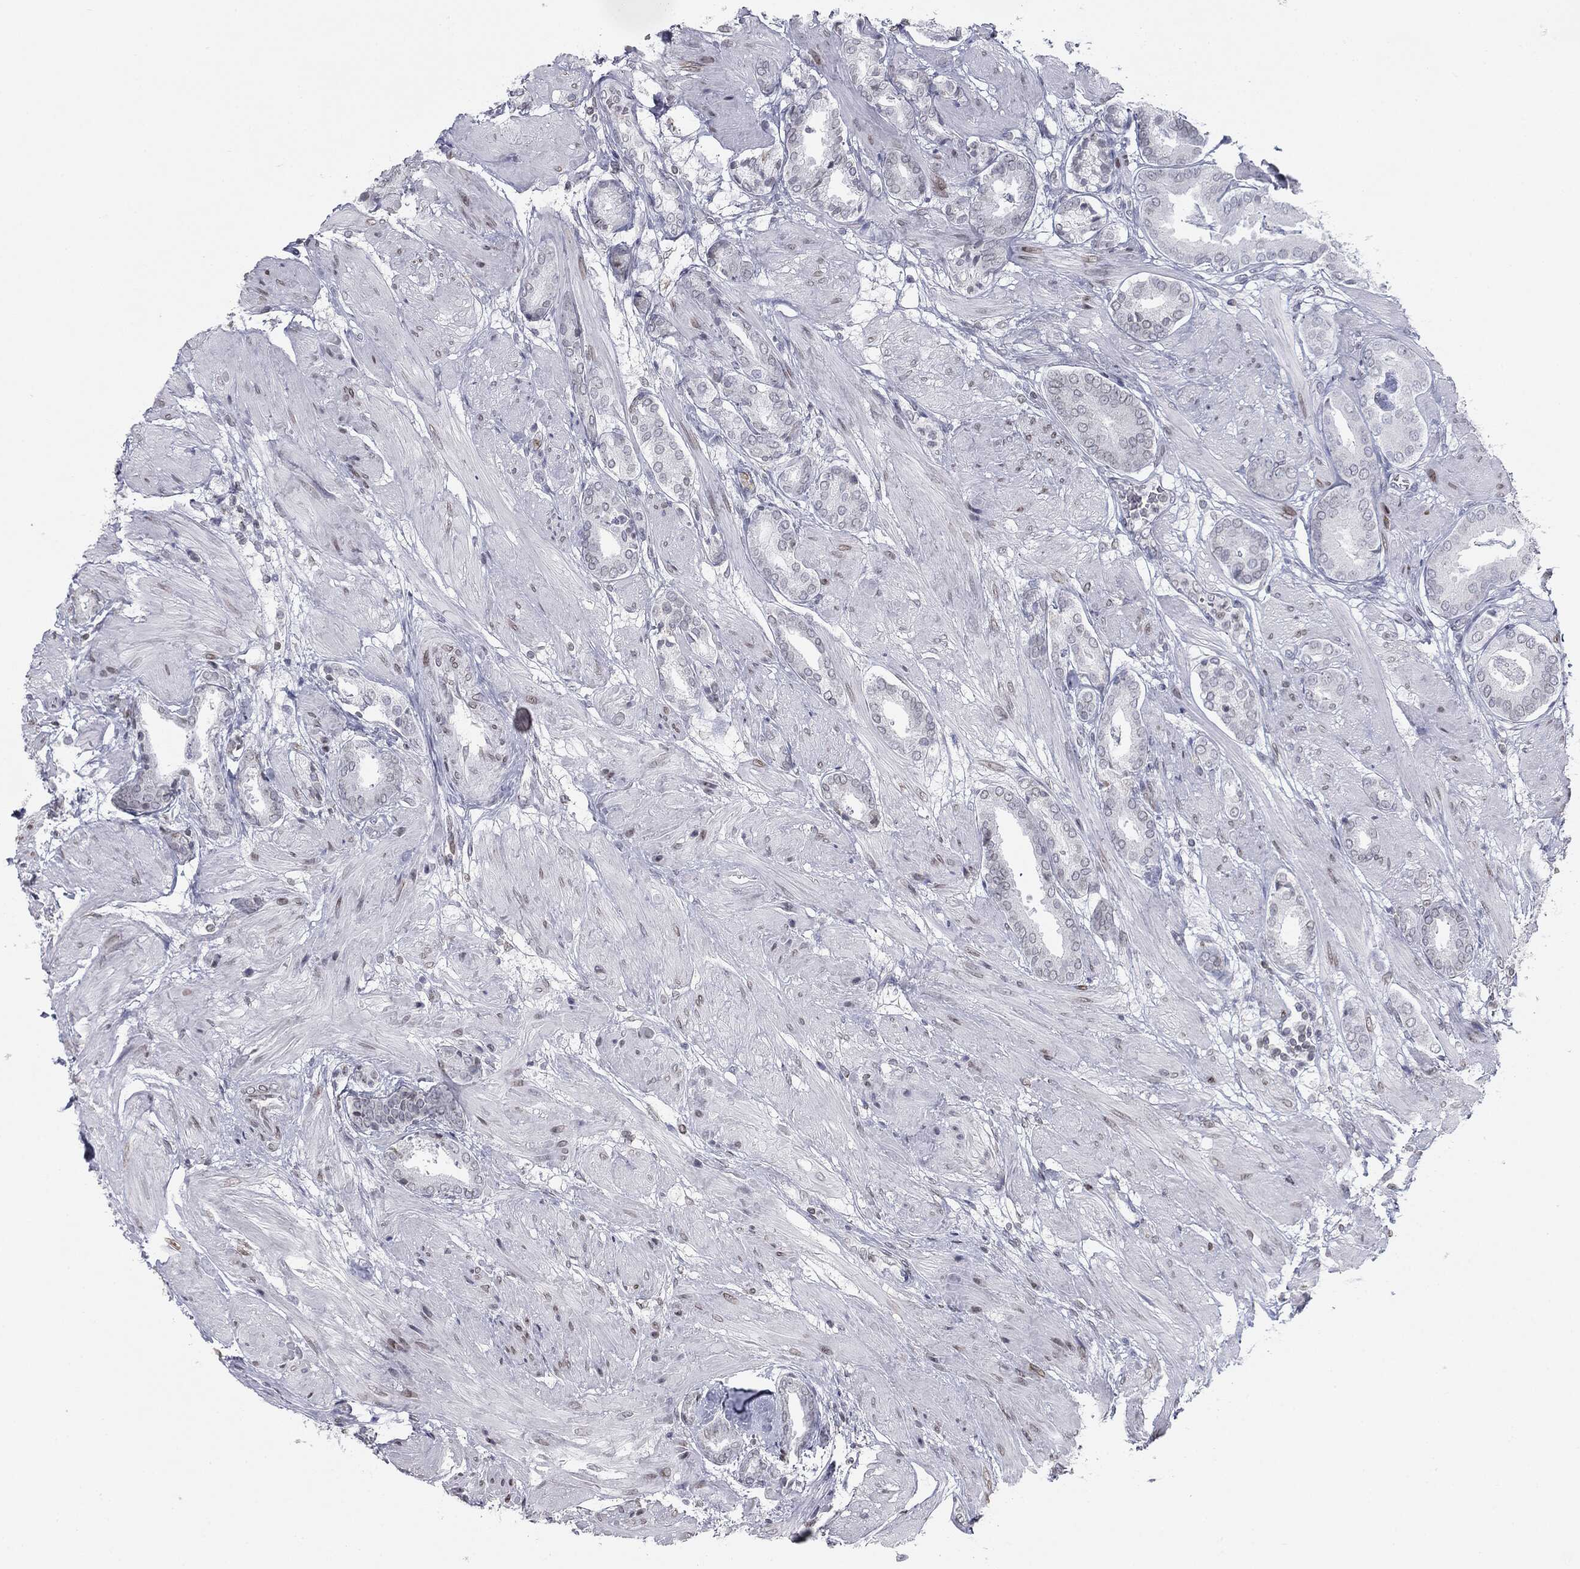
{"staining": {"intensity": "negative", "quantity": "none", "location": "none"}, "tissue": "prostate cancer", "cell_type": "Tumor cells", "image_type": "cancer", "snomed": [{"axis": "morphology", "description": "Adenocarcinoma, High grade"}, {"axis": "topography", "description": "Prostate"}], "caption": "DAB (3,3'-diaminobenzidine) immunohistochemical staining of high-grade adenocarcinoma (prostate) reveals no significant positivity in tumor cells.", "gene": "ALDOB", "patient": {"sex": "male", "age": 56}}